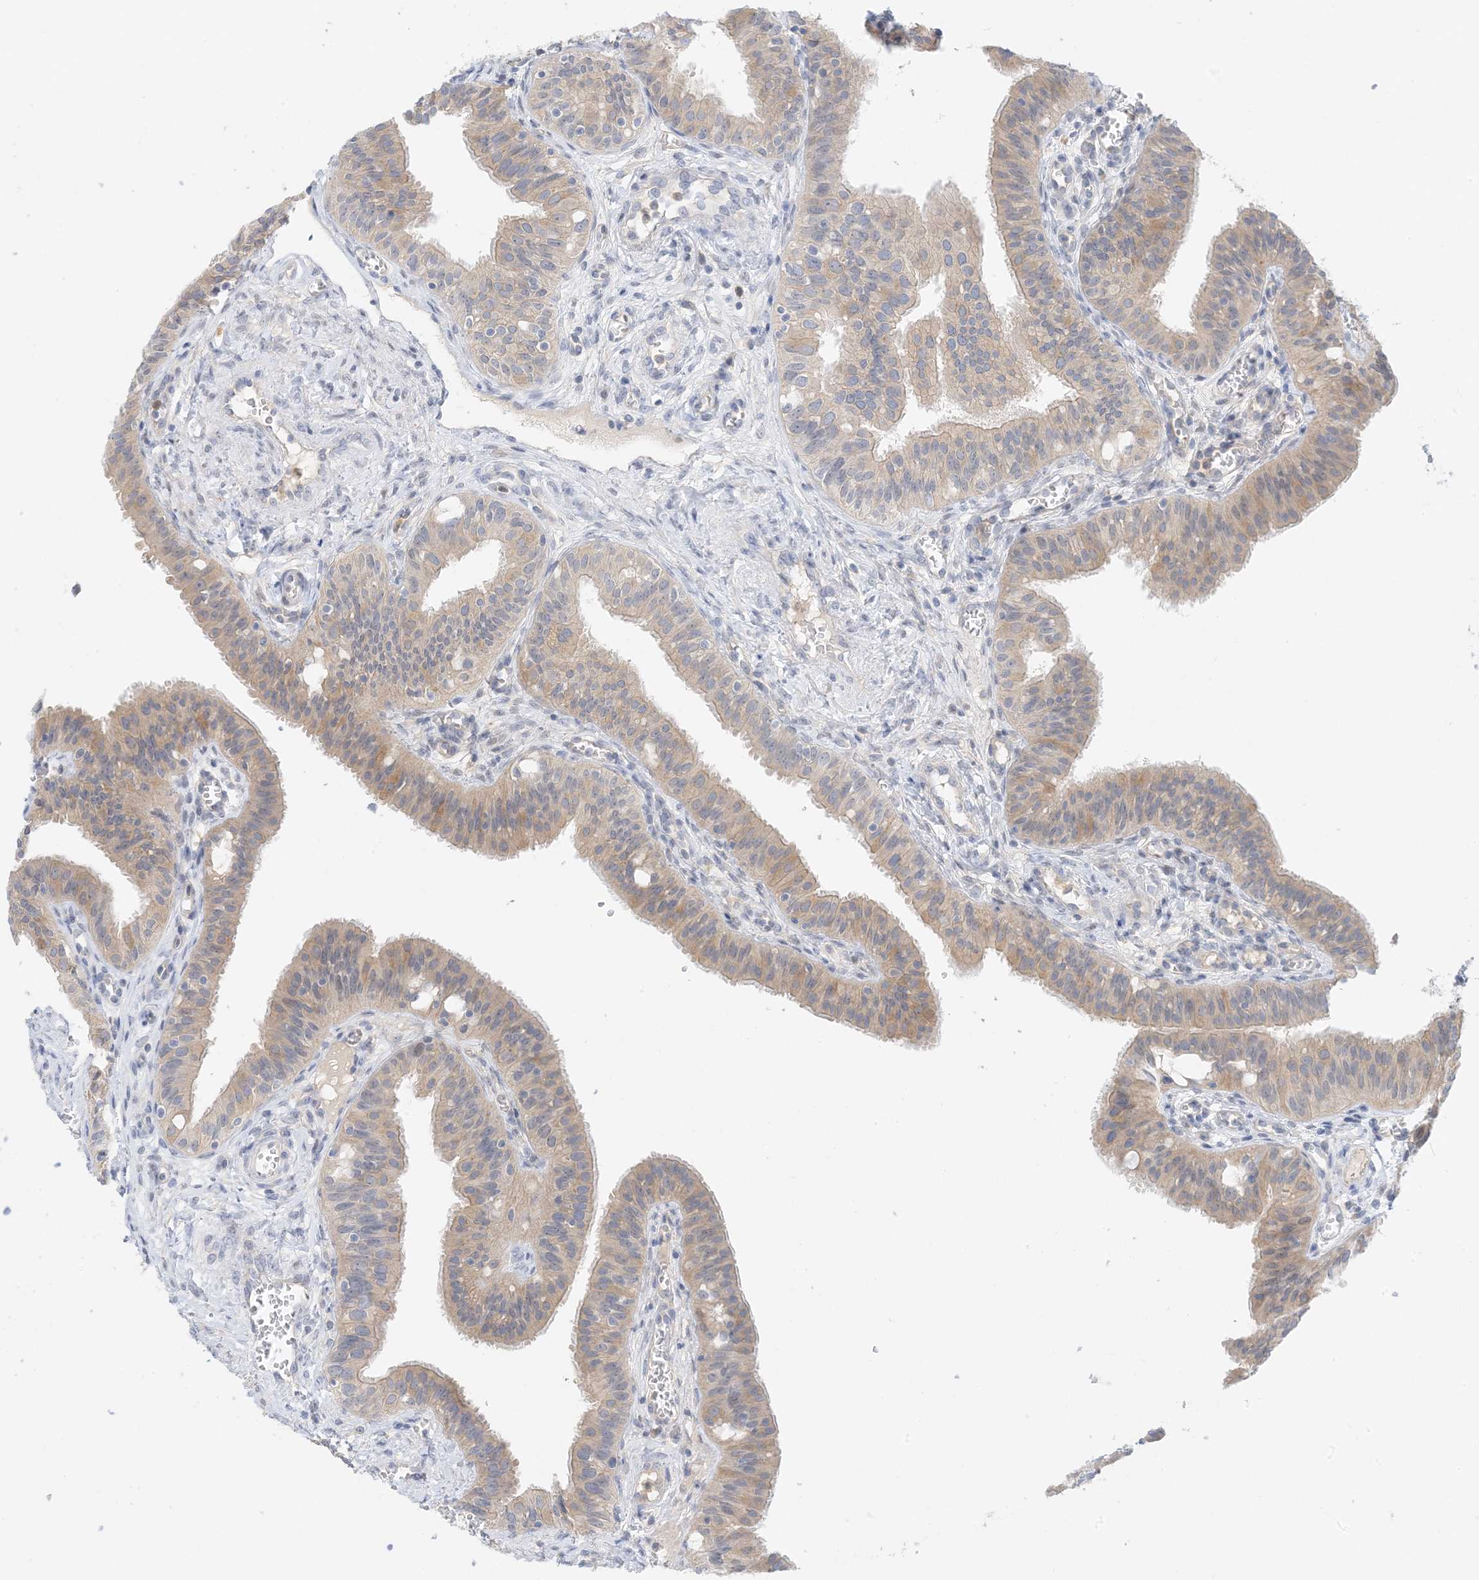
{"staining": {"intensity": "weak", "quantity": "<25%", "location": "cytoplasmic/membranous"}, "tissue": "fallopian tube", "cell_type": "Glandular cells", "image_type": "normal", "snomed": [{"axis": "morphology", "description": "Normal tissue, NOS"}, {"axis": "topography", "description": "Fallopian tube"}, {"axis": "topography", "description": "Ovary"}], "caption": "High magnification brightfield microscopy of normal fallopian tube stained with DAB (brown) and counterstained with hematoxylin (blue): glandular cells show no significant positivity.", "gene": "KIFBP", "patient": {"sex": "female", "age": 42}}